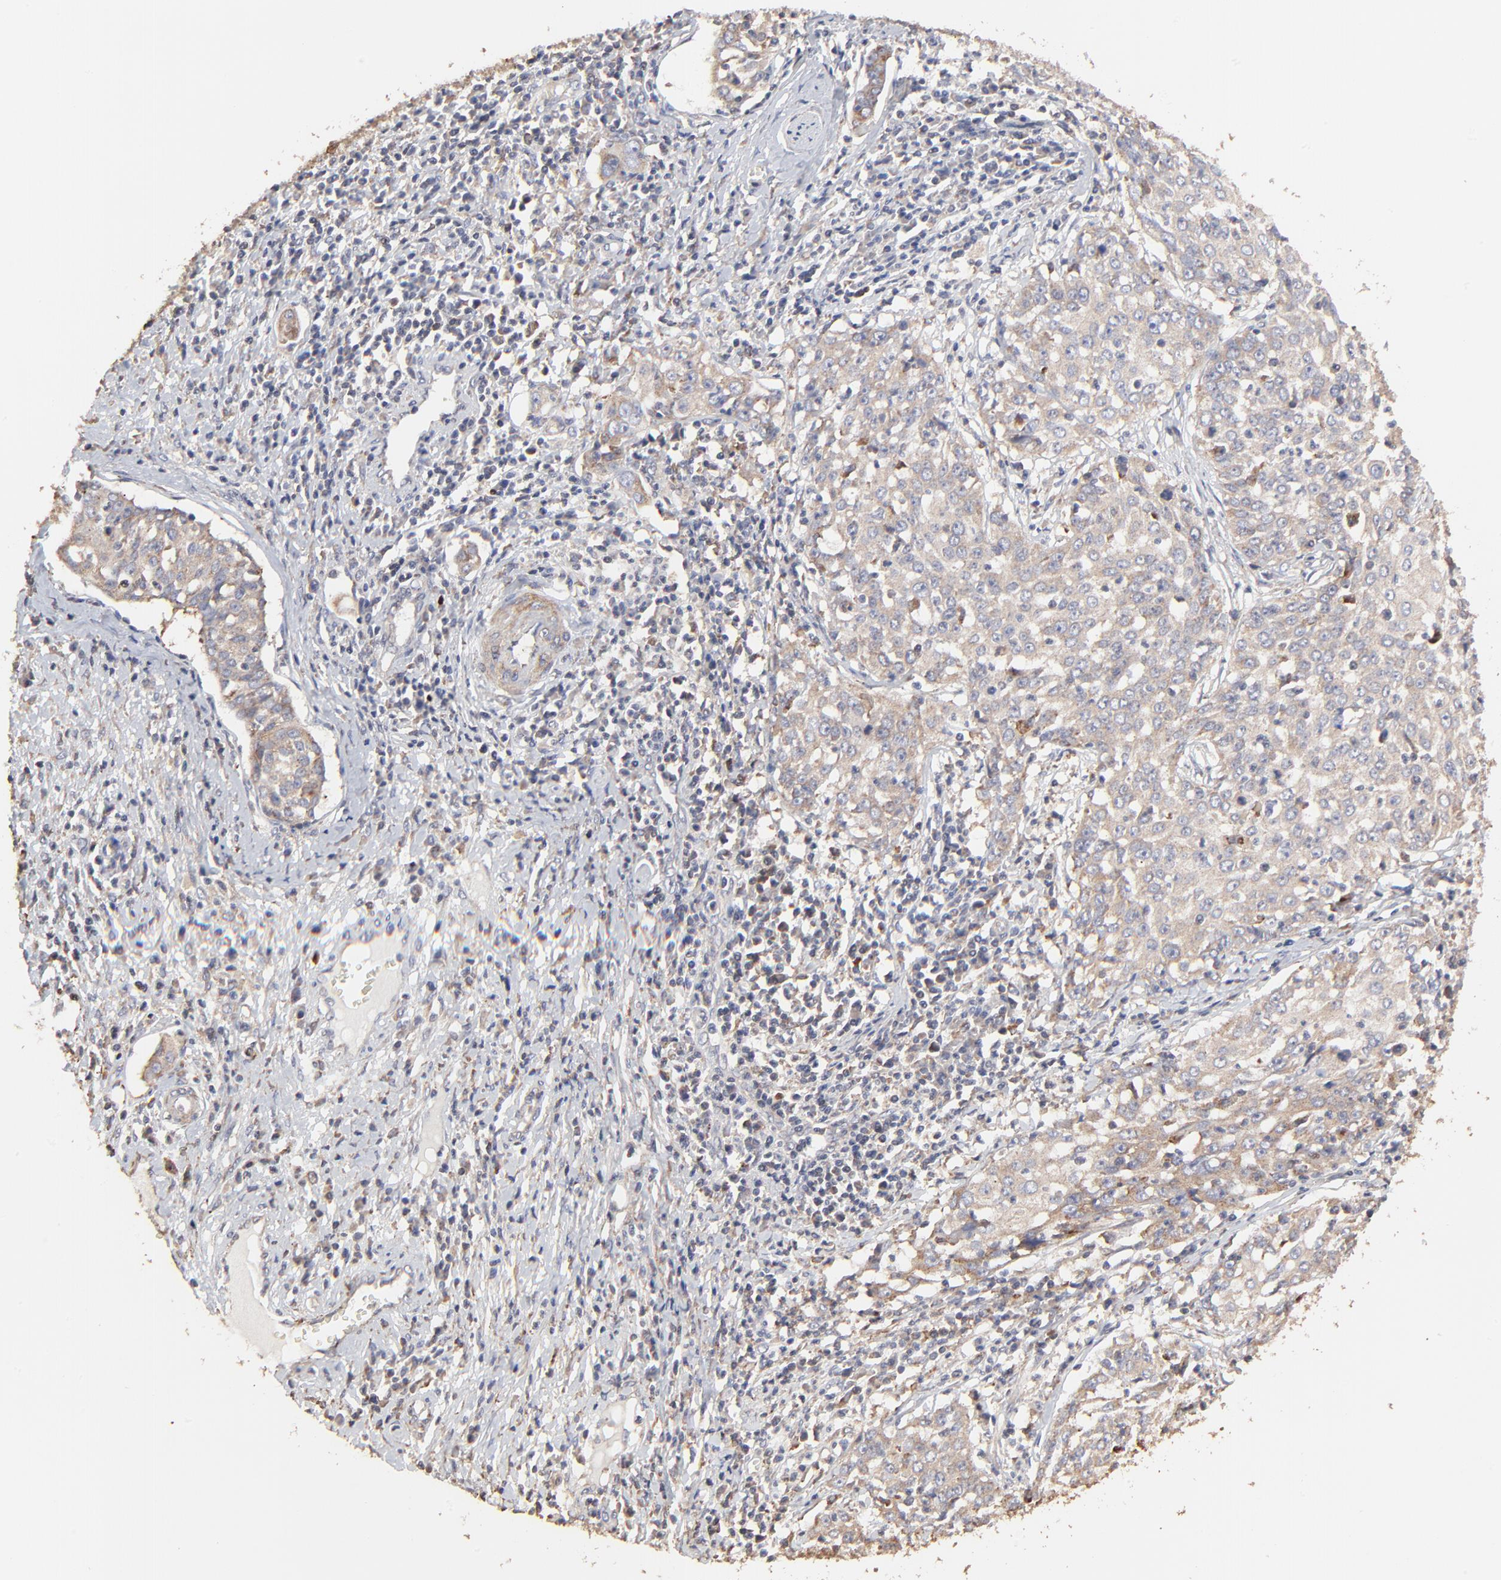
{"staining": {"intensity": "weak", "quantity": ">75%", "location": "cytoplasmic/membranous"}, "tissue": "cervical cancer", "cell_type": "Tumor cells", "image_type": "cancer", "snomed": [{"axis": "morphology", "description": "Squamous cell carcinoma, NOS"}, {"axis": "topography", "description": "Cervix"}], "caption": "DAB (3,3'-diaminobenzidine) immunohistochemical staining of human cervical cancer (squamous cell carcinoma) displays weak cytoplasmic/membranous protein expression in about >75% of tumor cells.", "gene": "ELP2", "patient": {"sex": "female", "age": 39}}